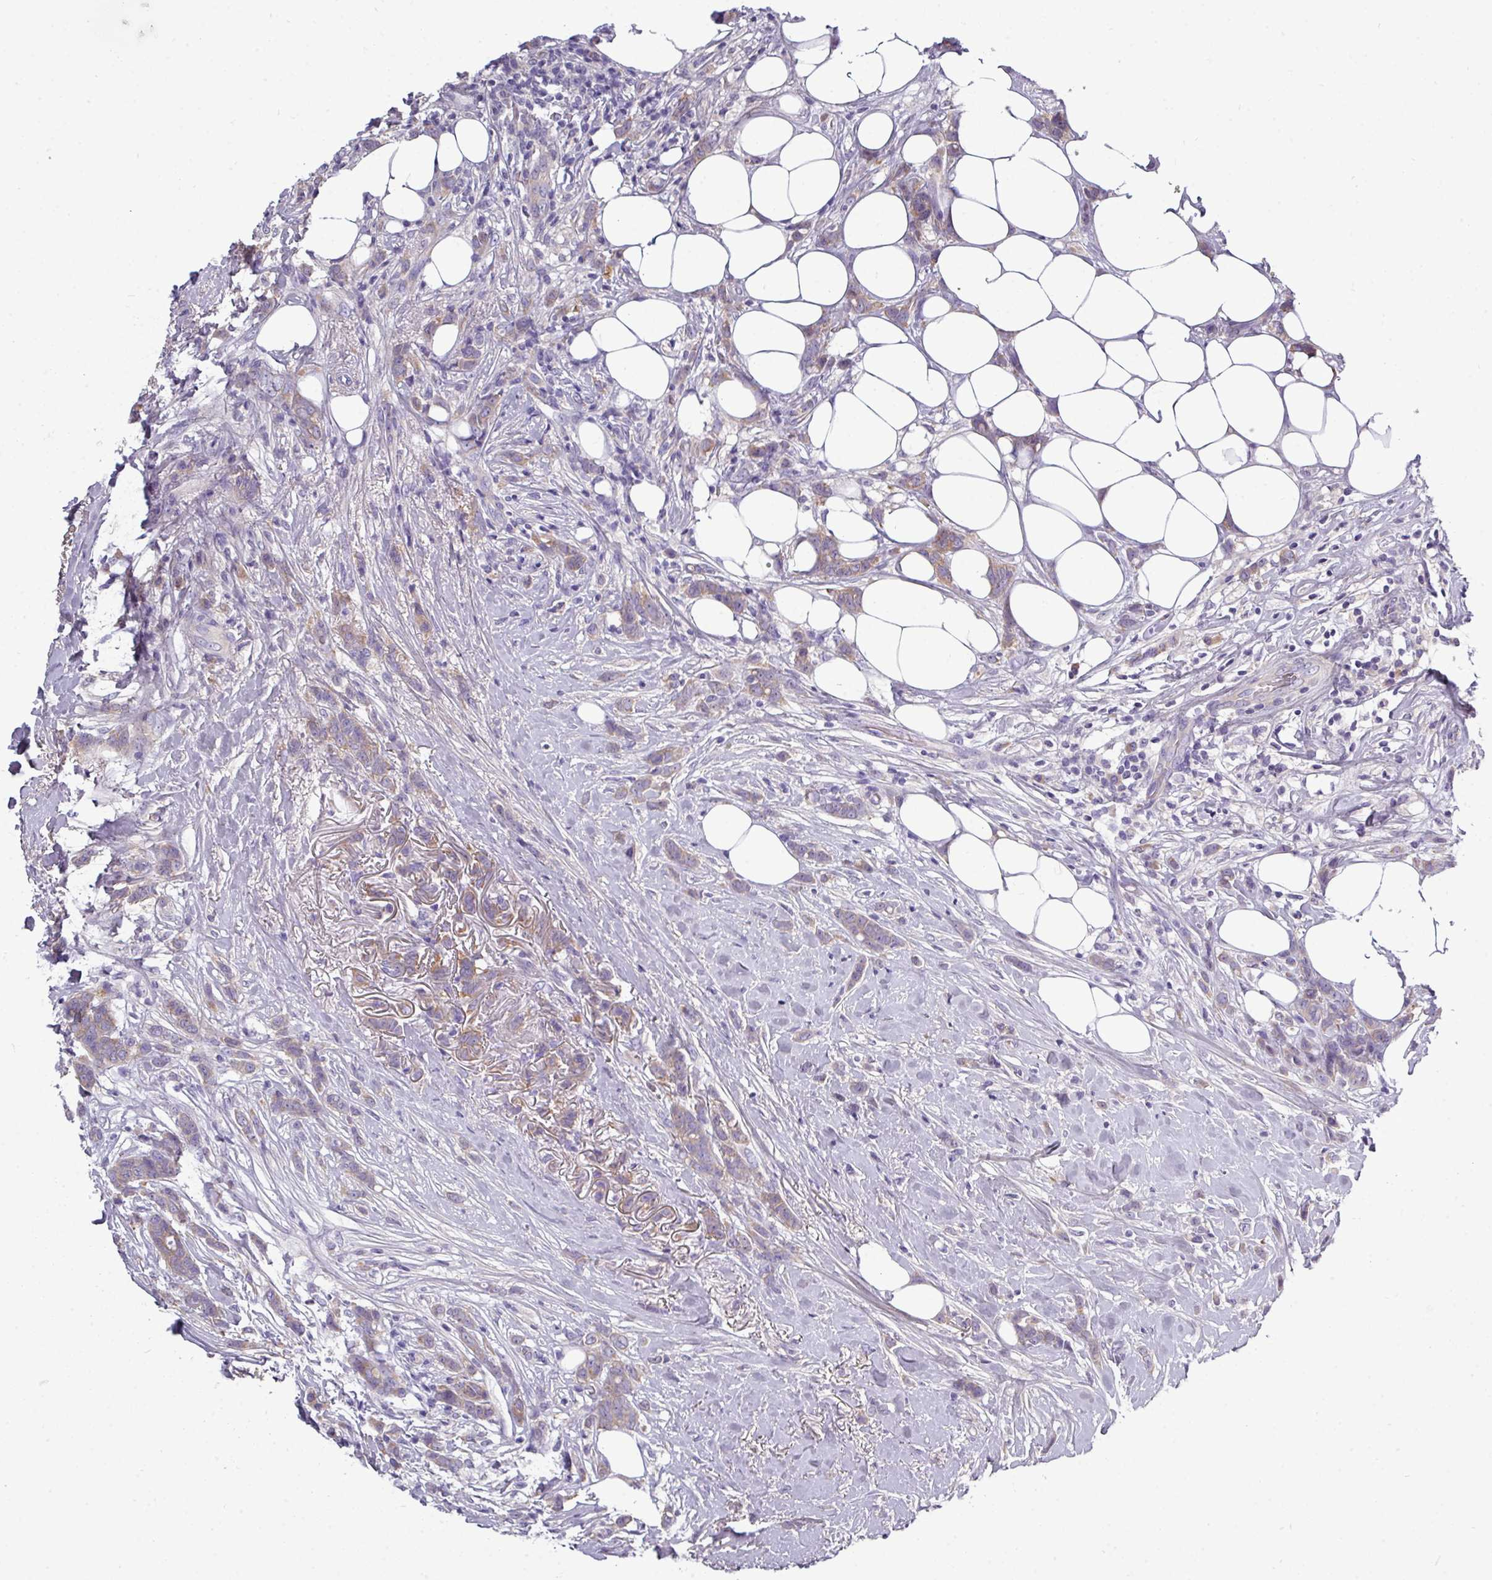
{"staining": {"intensity": "weak", "quantity": "25%-75%", "location": "cytoplasmic/membranous"}, "tissue": "breast cancer", "cell_type": "Tumor cells", "image_type": "cancer", "snomed": [{"axis": "morphology", "description": "Duct carcinoma"}, {"axis": "topography", "description": "Breast"}], "caption": "Immunohistochemistry (IHC) of human infiltrating ductal carcinoma (breast) shows low levels of weak cytoplasmic/membranous staining in about 25%-75% of tumor cells. Immunohistochemistry stains the protein of interest in brown and the nuclei are stained blue.", "gene": "DNAAF9", "patient": {"sex": "female", "age": 80}}